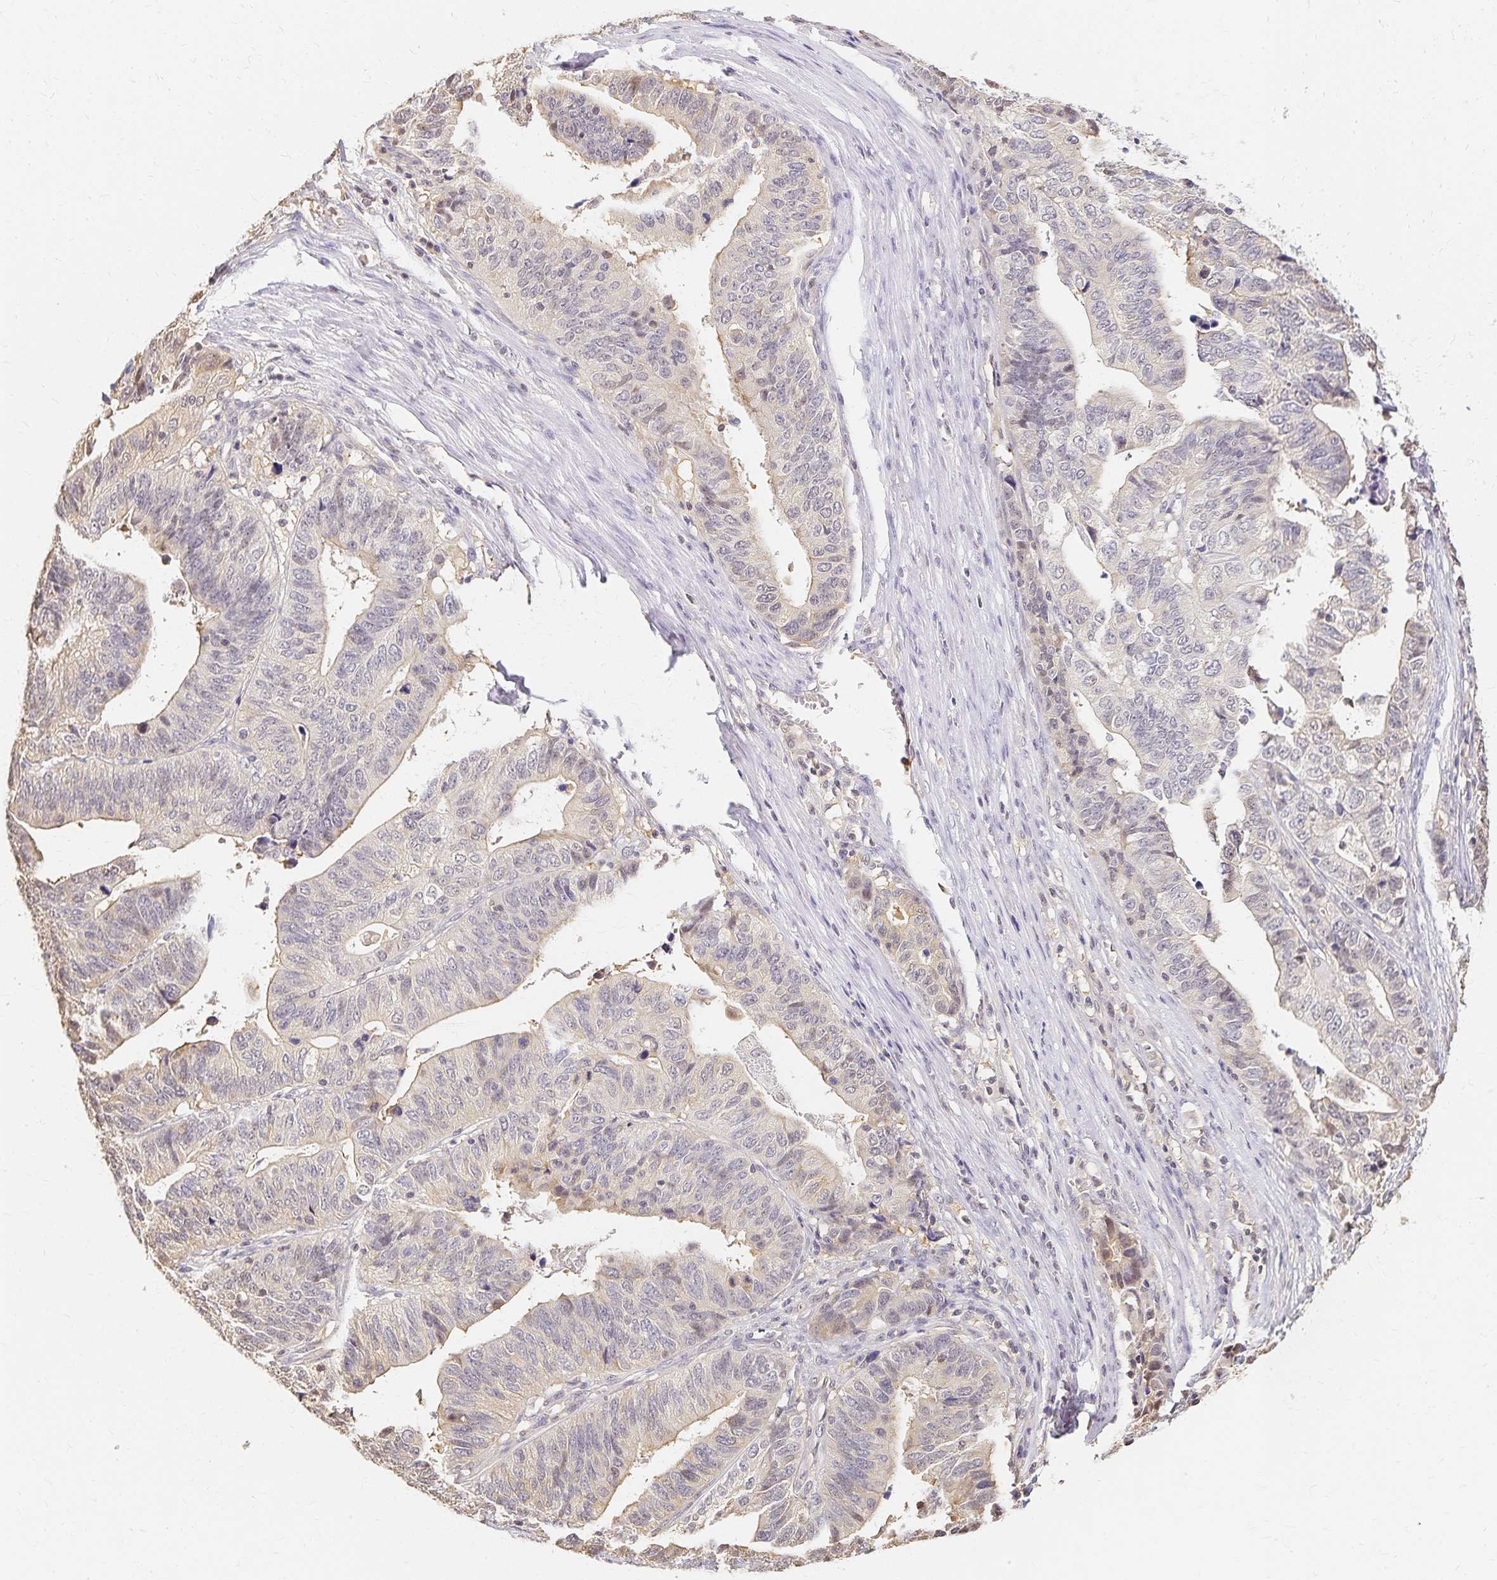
{"staining": {"intensity": "weak", "quantity": "<25%", "location": "cytoplasmic/membranous"}, "tissue": "stomach cancer", "cell_type": "Tumor cells", "image_type": "cancer", "snomed": [{"axis": "morphology", "description": "Adenocarcinoma, NOS"}, {"axis": "topography", "description": "Stomach, upper"}], "caption": "Immunohistochemistry (IHC) histopathology image of neoplastic tissue: stomach adenocarcinoma stained with DAB displays no significant protein expression in tumor cells.", "gene": "AZGP1", "patient": {"sex": "female", "age": 67}}